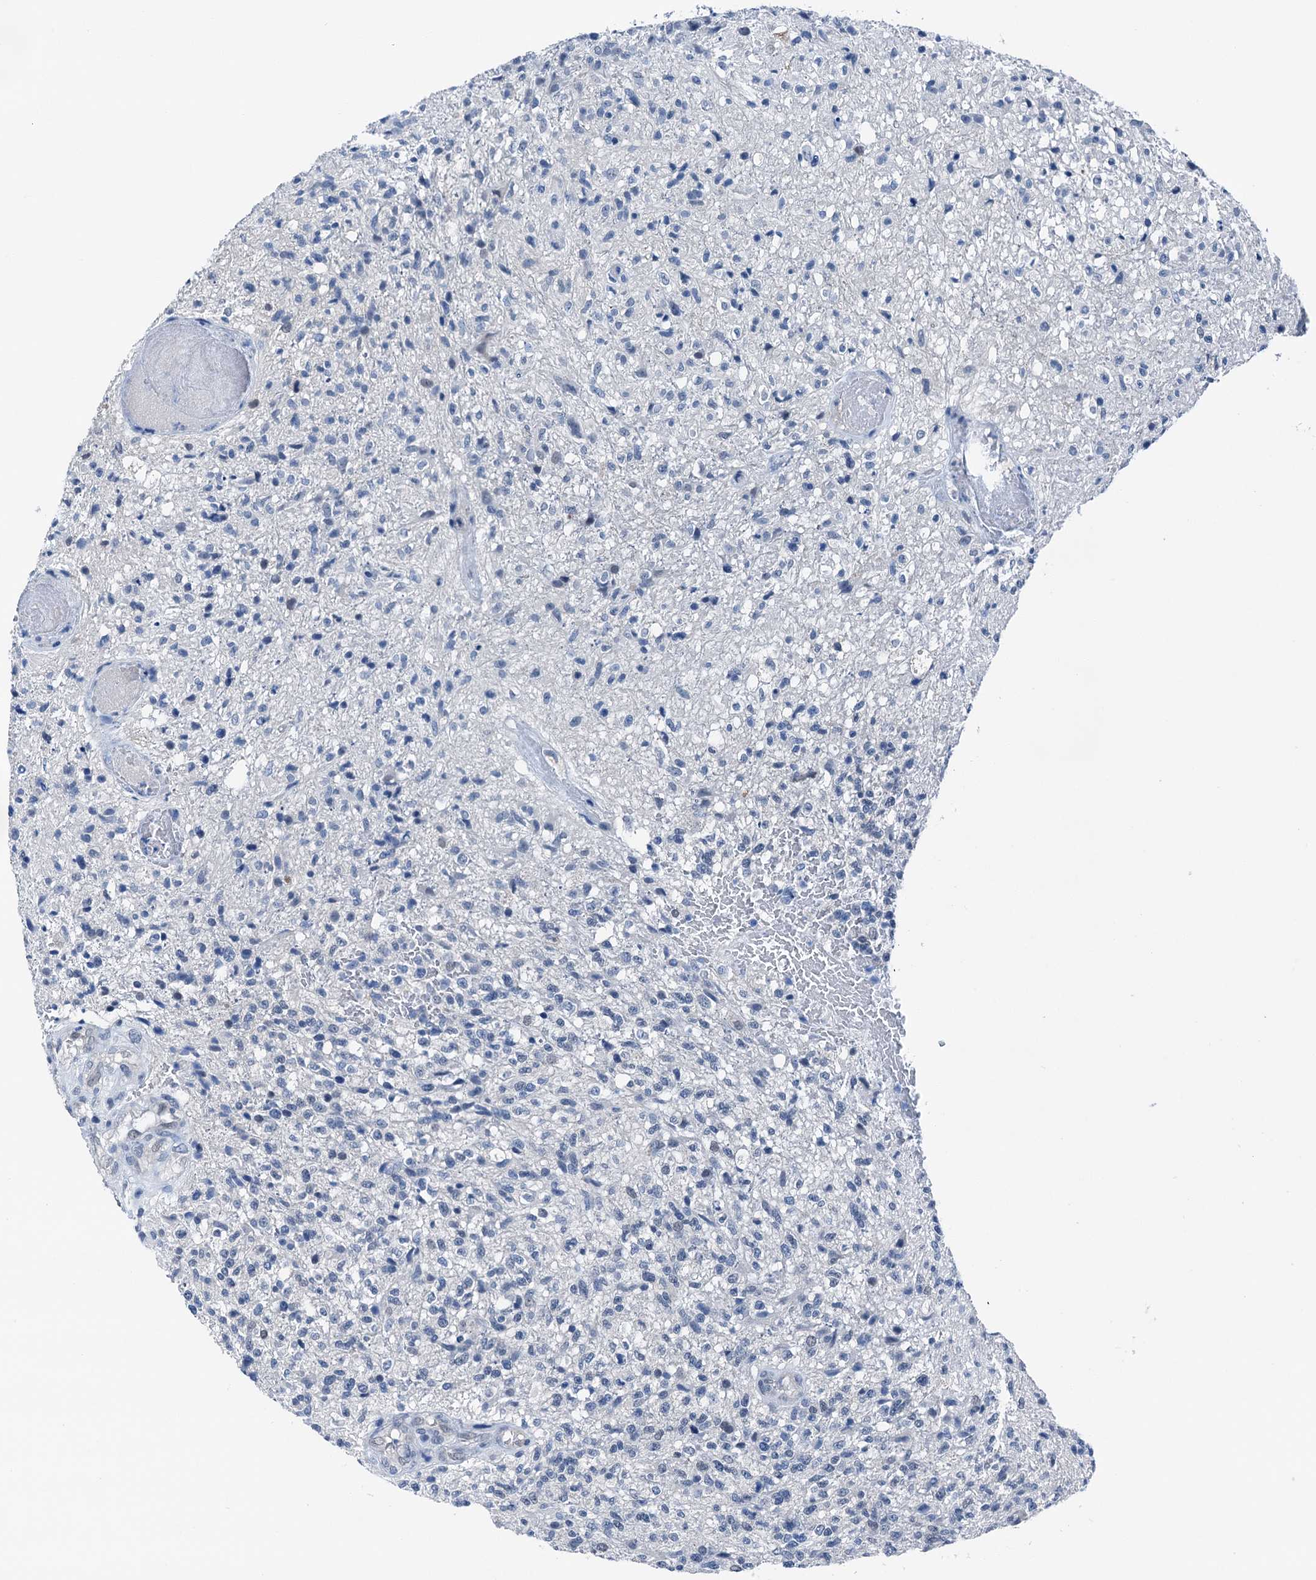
{"staining": {"intensity": "negative", "quantity": "none", "location": "none"}, "tissue": "glioma", "cell_type": "Tumor cells", "image_type": "cancer", "snomed": [{"axis": "morphology", "description": "Glioma, malignant, High grade"}, {"axis": "topography", "description": "Brain"}], "caption": "Malignant glioma (high-grade) stained for a protein using immunohistochemistry displays no positivity tumor cells.", "gene": "CBLN3", "patient": {"sex": "male", "age": 56}}